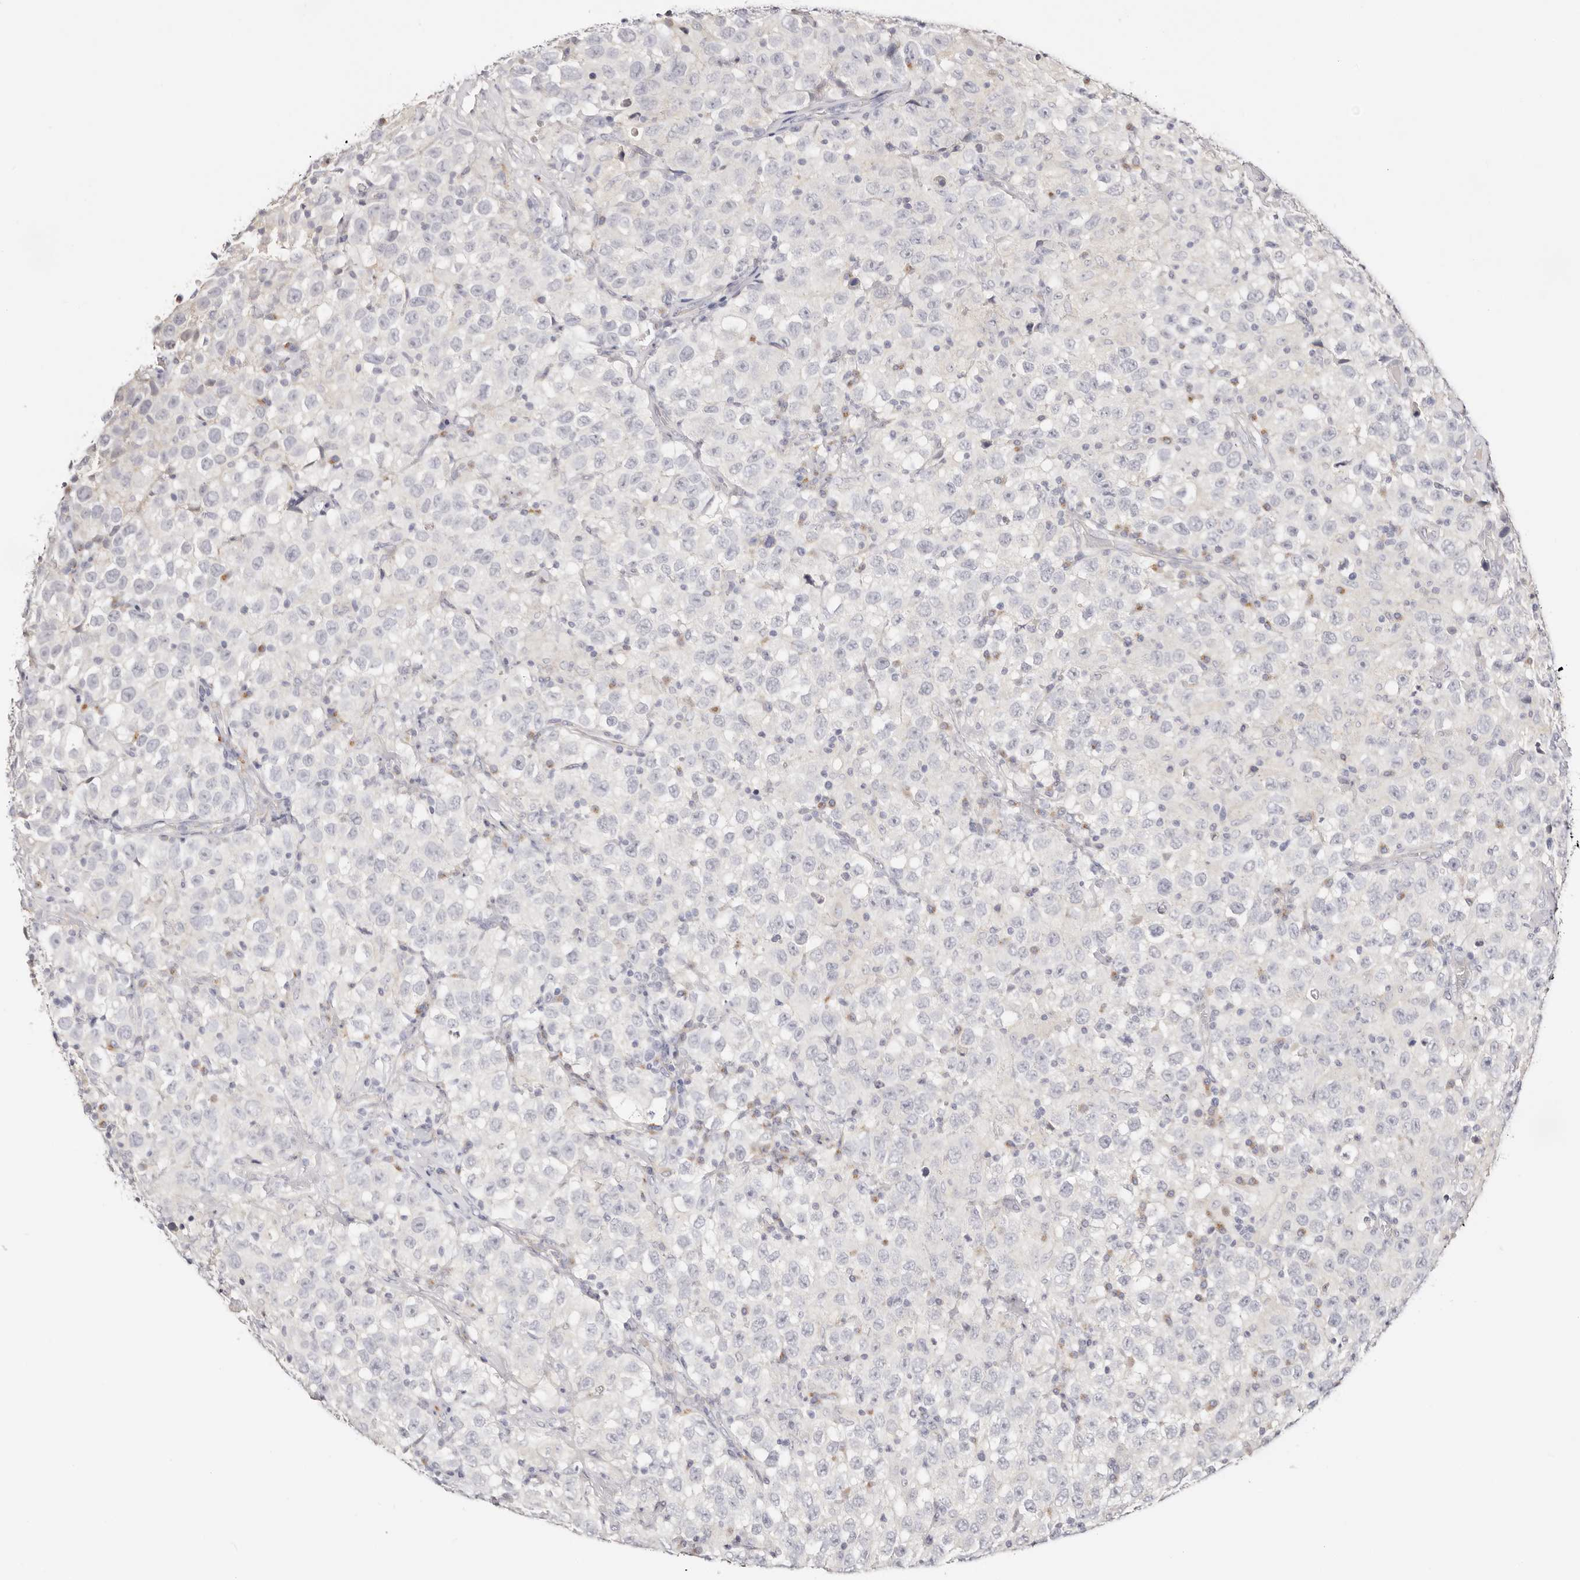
{"staining": {"intensity": "negative", "quantity": "none", "location": "none"}, "tissue": "testis cancer", "cell_type": "Tumor cells", "image_type": "cancer", "snomed": [{"axis": "morphology", "description": "Seminoma, NOS"}, {"axis": "topography", "description": "Testis"}], "caption": "Protein analysis of testis seminoma shows no significant expression in tumor cells.", "gene": "DNASE1", "patient": {"sex": "male", "age": 41}}